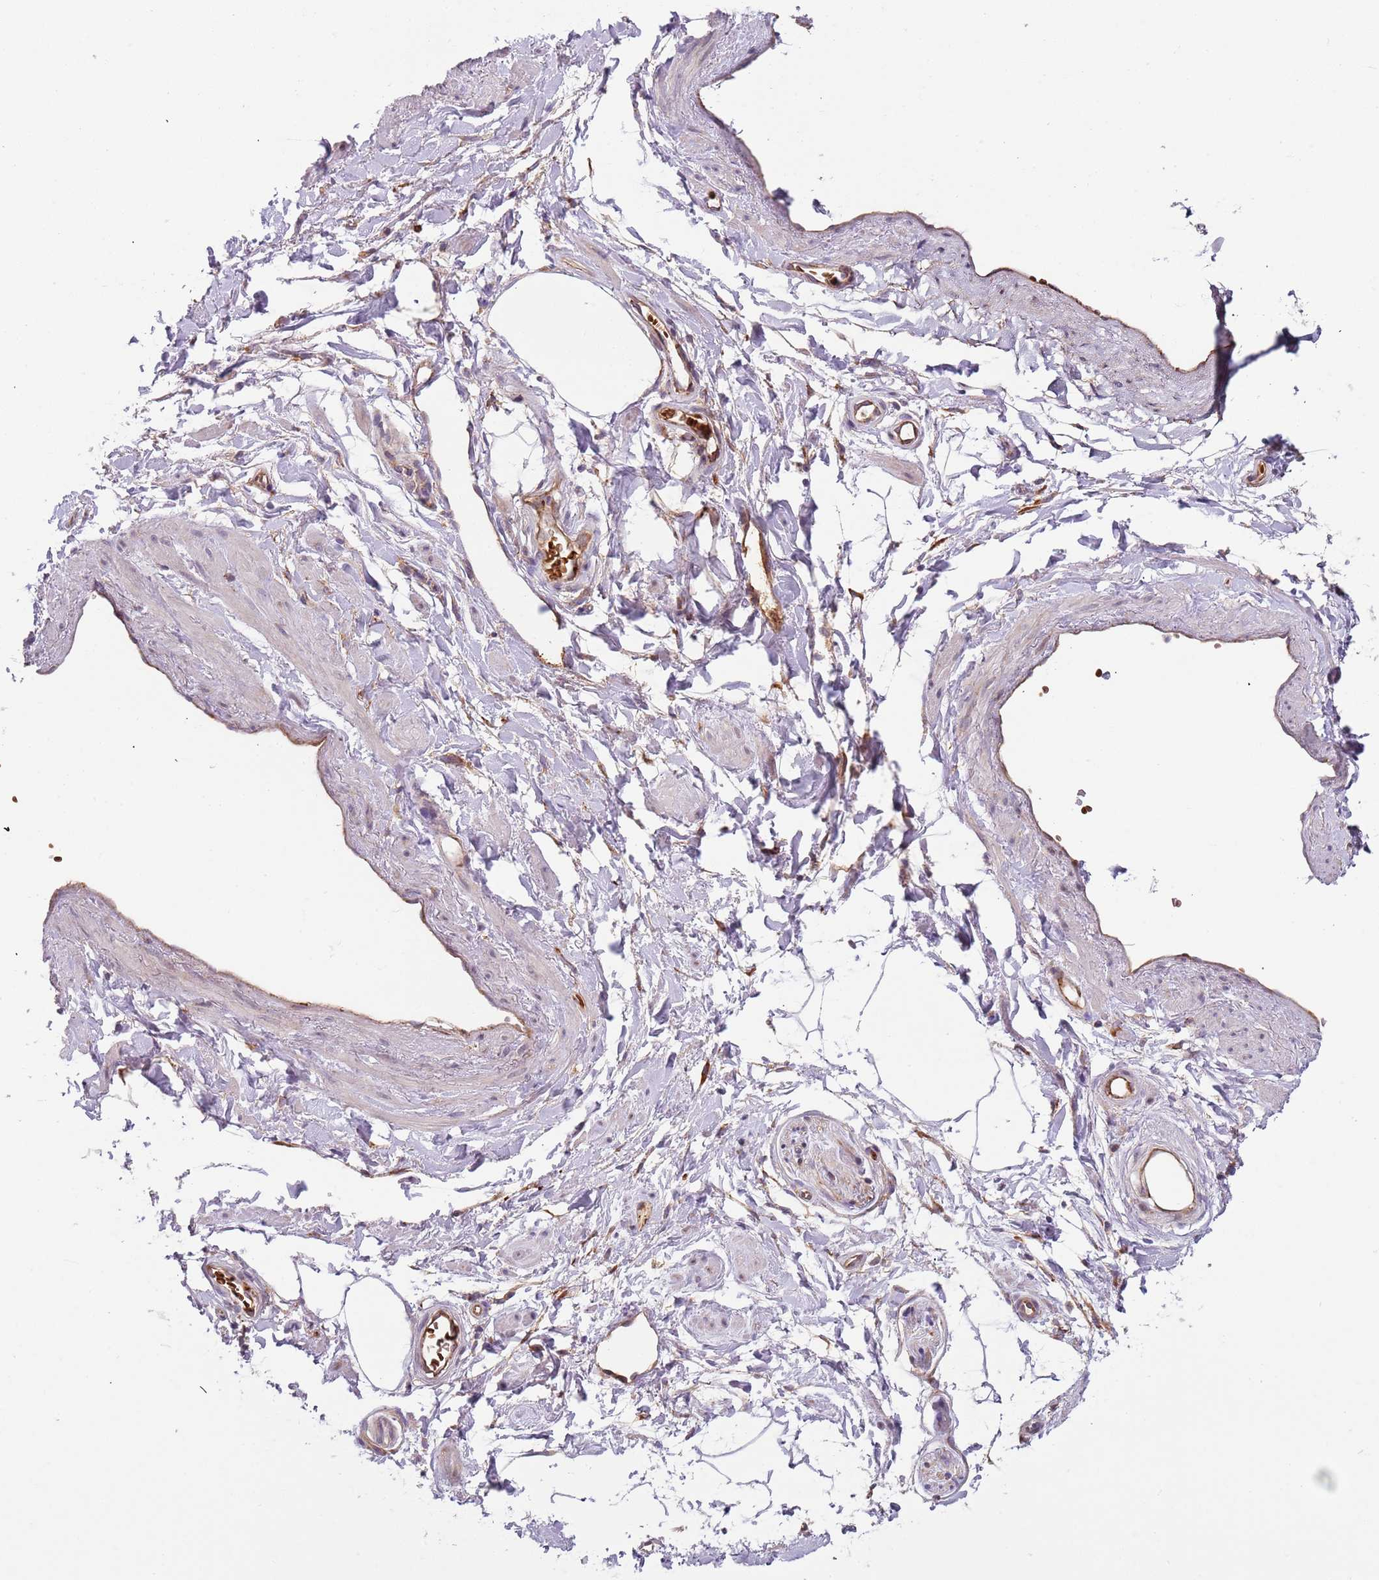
{"staining": {"intensity": "weak", "quantity": "<25%", "location": "cytoplasmic/membranous"}, "tissue": "adipose tissue", "cell_type": "Adipocytes", "image_type": "normal", "snomed": [{"axis": "morphology", "description": "Normal tissue, NOS"}, {"axis": "topography", "description": "Soft tissue"}, {"axis": "topography", "description": "Adipose tissue"}, {"axis": "topography", "description": "Vascular tissue"}, {"axis": "topography", "description": "Peripheral nerve tissue"}], "caption": "Immunohistochemistry (IHC) of unremarkable human adipose tissue shows no expression in adipocytes.", "gene": "VWCE", "patient": {"sex": "male", "age": 74}}